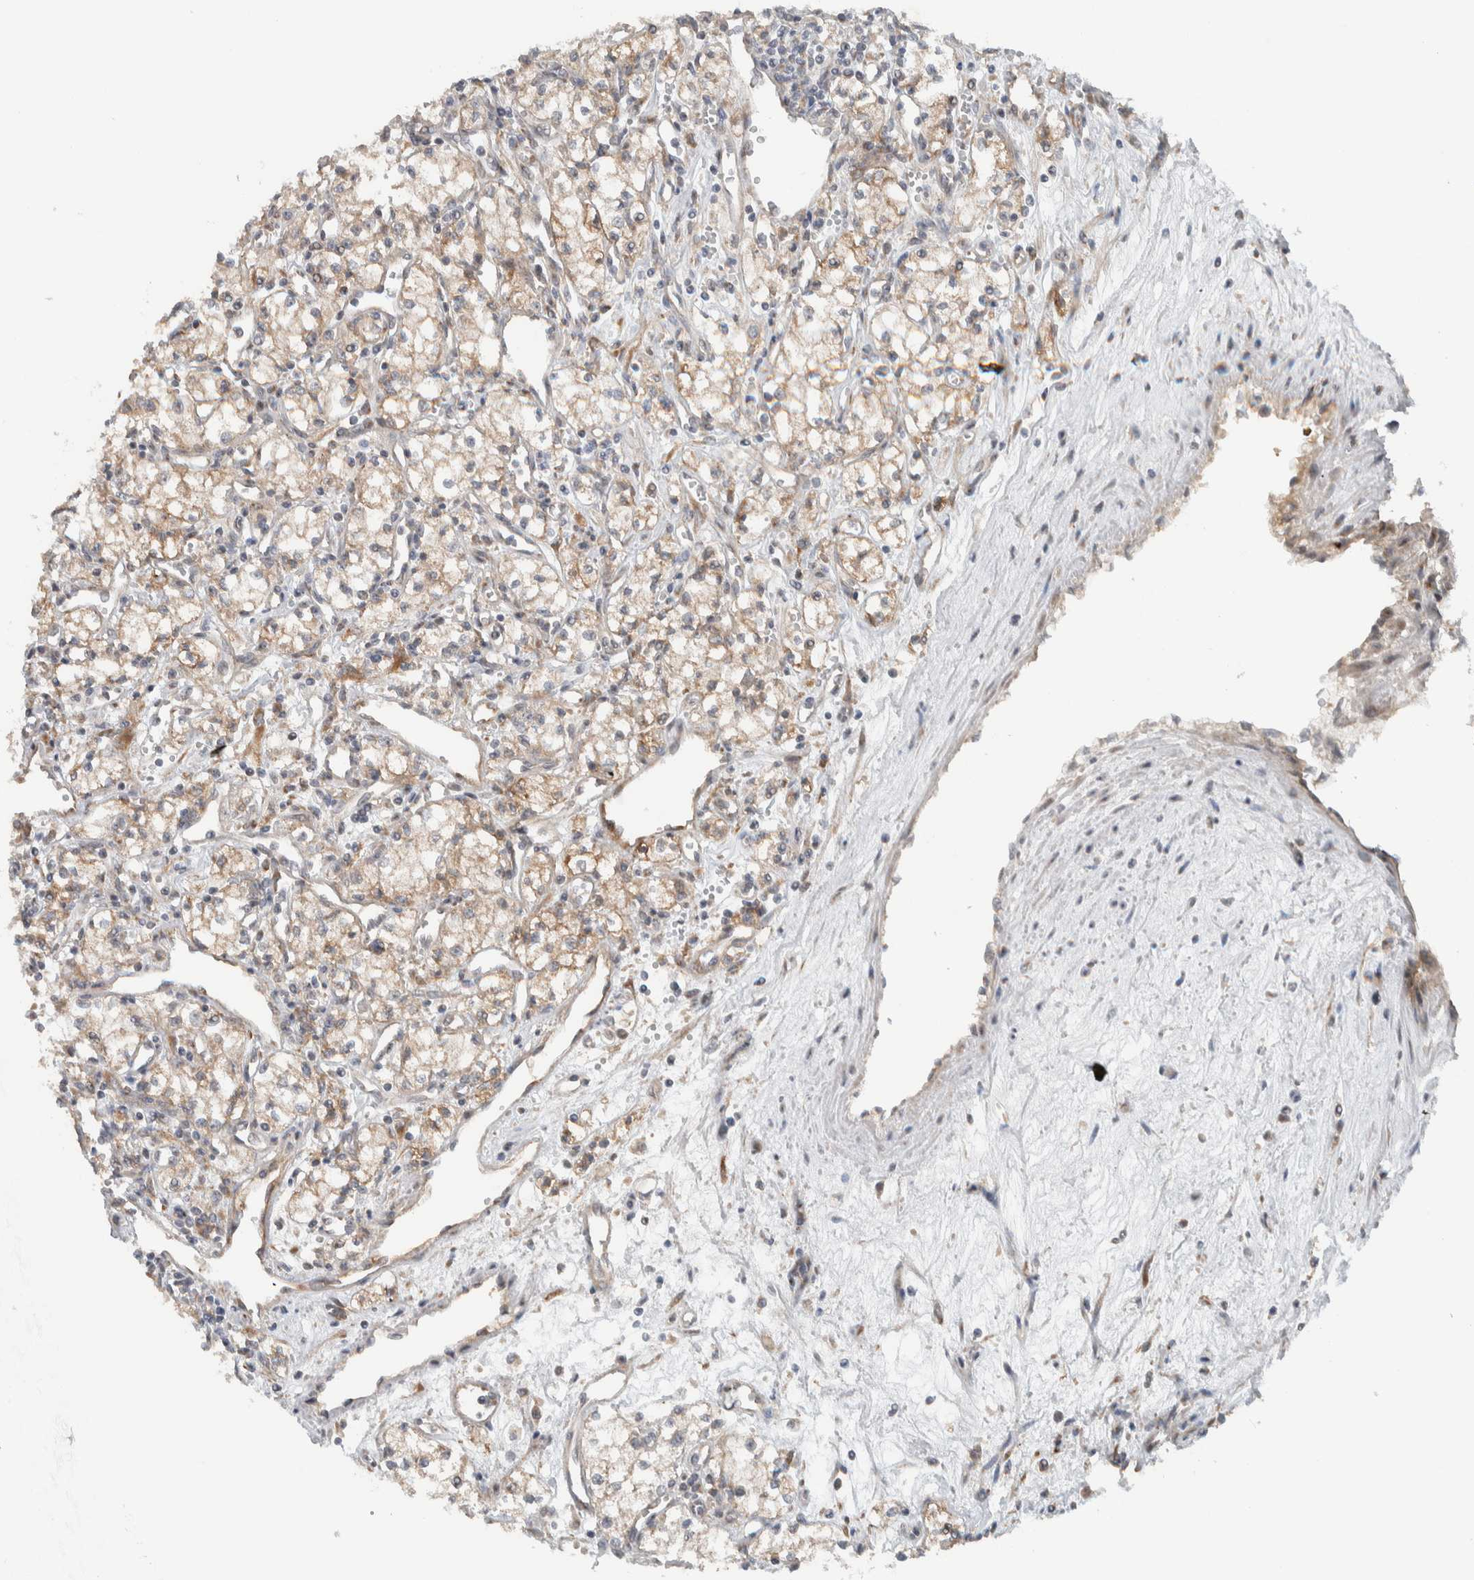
{"staining": {"intensity": "moderate", "quantity": ">75%", "location": "cytoplasmic/membranous"}, "tissue": "renal cancer", "cell_type": "Tumor cells", "image_type": "cancer", "snomed": [{"axis": "morphology", "description": "Adenocarcinoma, NOS"}, {"axis": "topography", "description": "Kidney"}], "caption": "A histopathology image showing moderate cytoplasmic/membranous expression in approximately >75% of tumor cells in renal cancer, as visualized by brown immunohistochemical staining.", "gene": "RERE", "patient": {"sex": "male", "age": 59}}